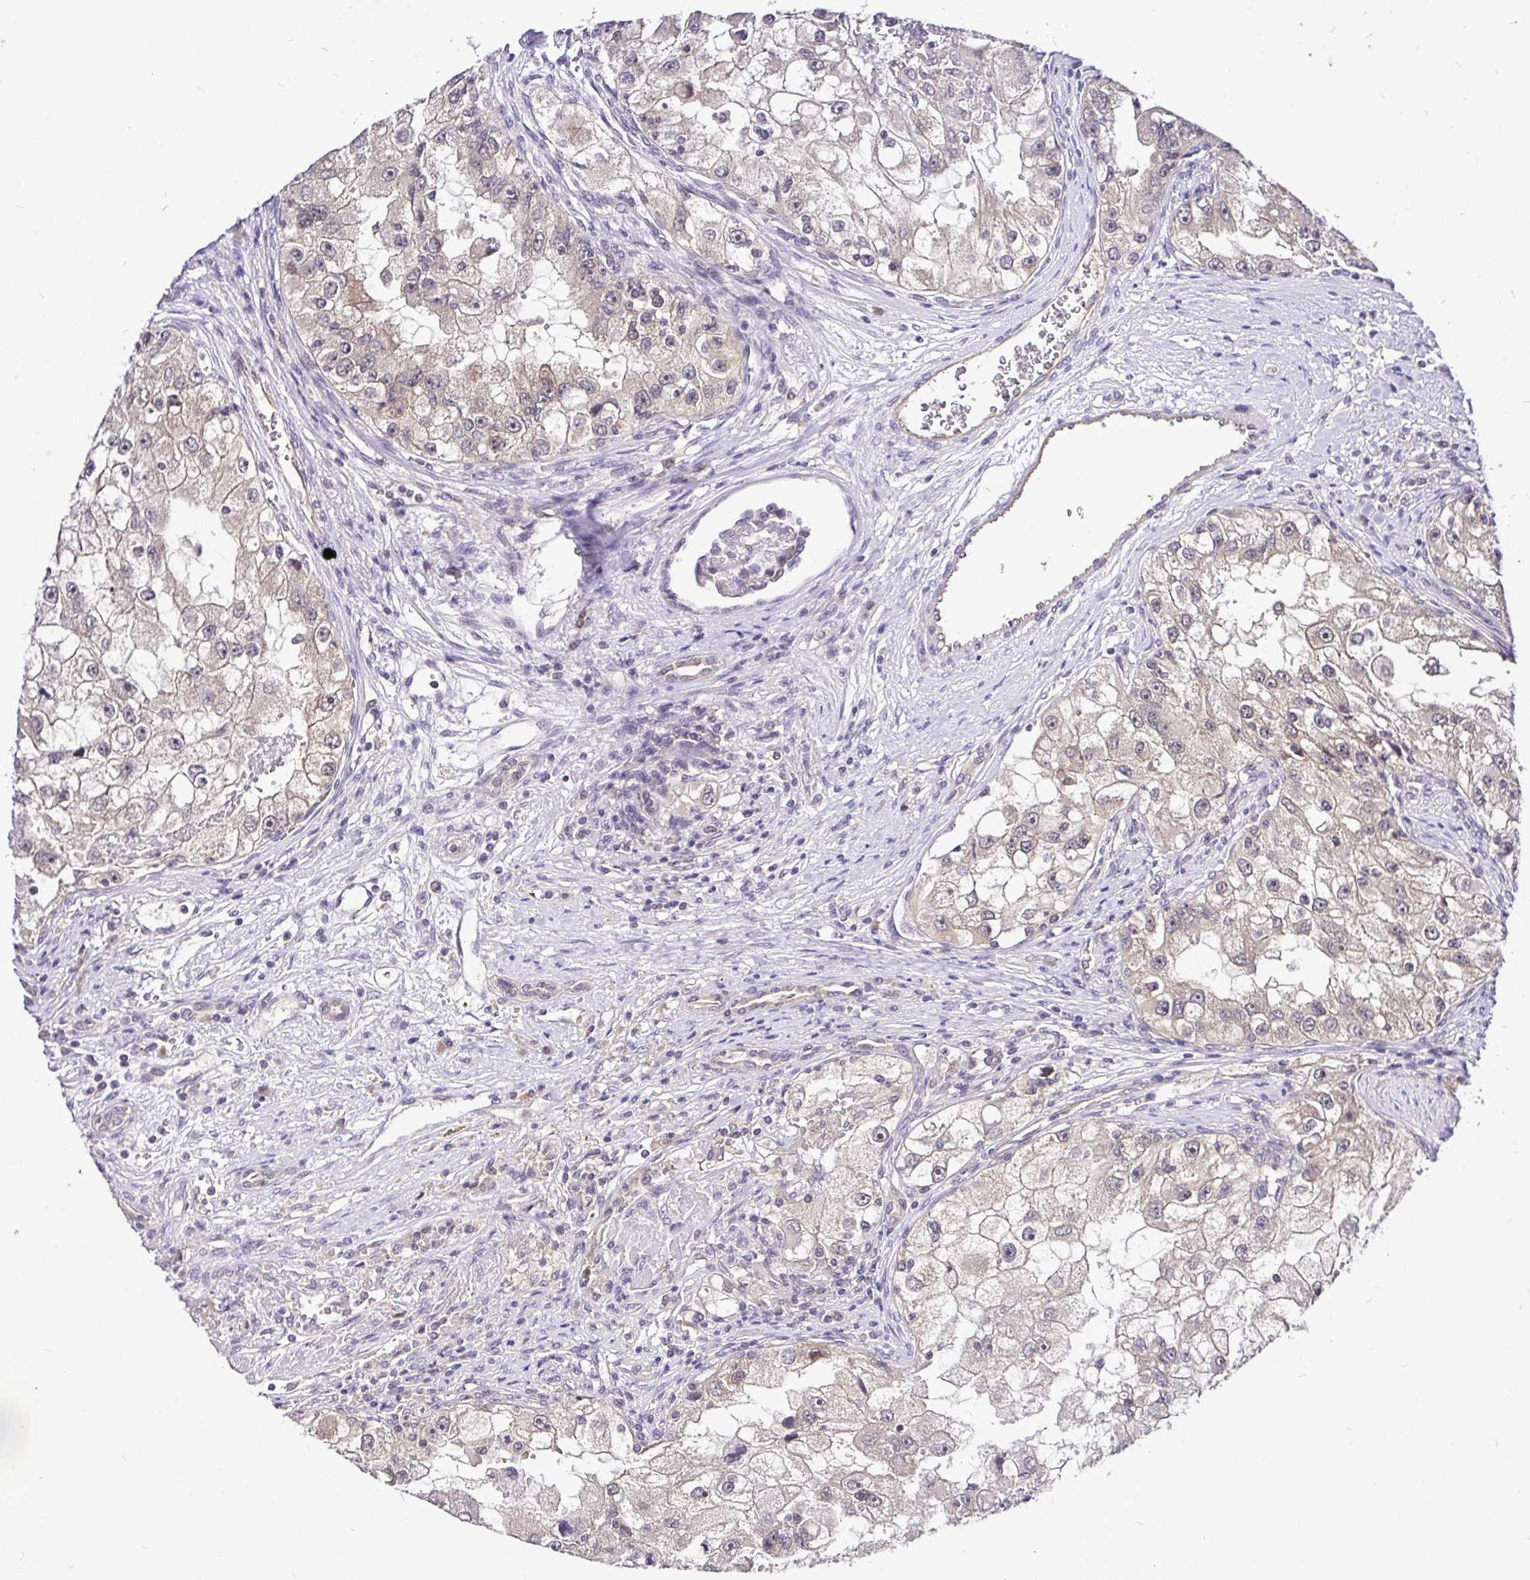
{"staining": {"intensity": "moderate", "quantity": "25%-75%", "location": "cytoplasmic/membranous"}, "tissue": "renal cancer", "cell_type": "Tumor cells", "image_type": "cancer", "snomed": [{"axis": "morphology", "description": "Adenocarcinoma, NOS"}, {"axis": "topography", "description": "Kidney"}], "caption": "High-power microscopy captured an immunohistochemistry micrograph of renal cancer (adenocarcinoma), revealing moderate cytoplasmic/membranous positivity in about 25%-75% of tumor cells.", "gene": "UBE2M", "patient": {"sex": "male", "age": 63}}